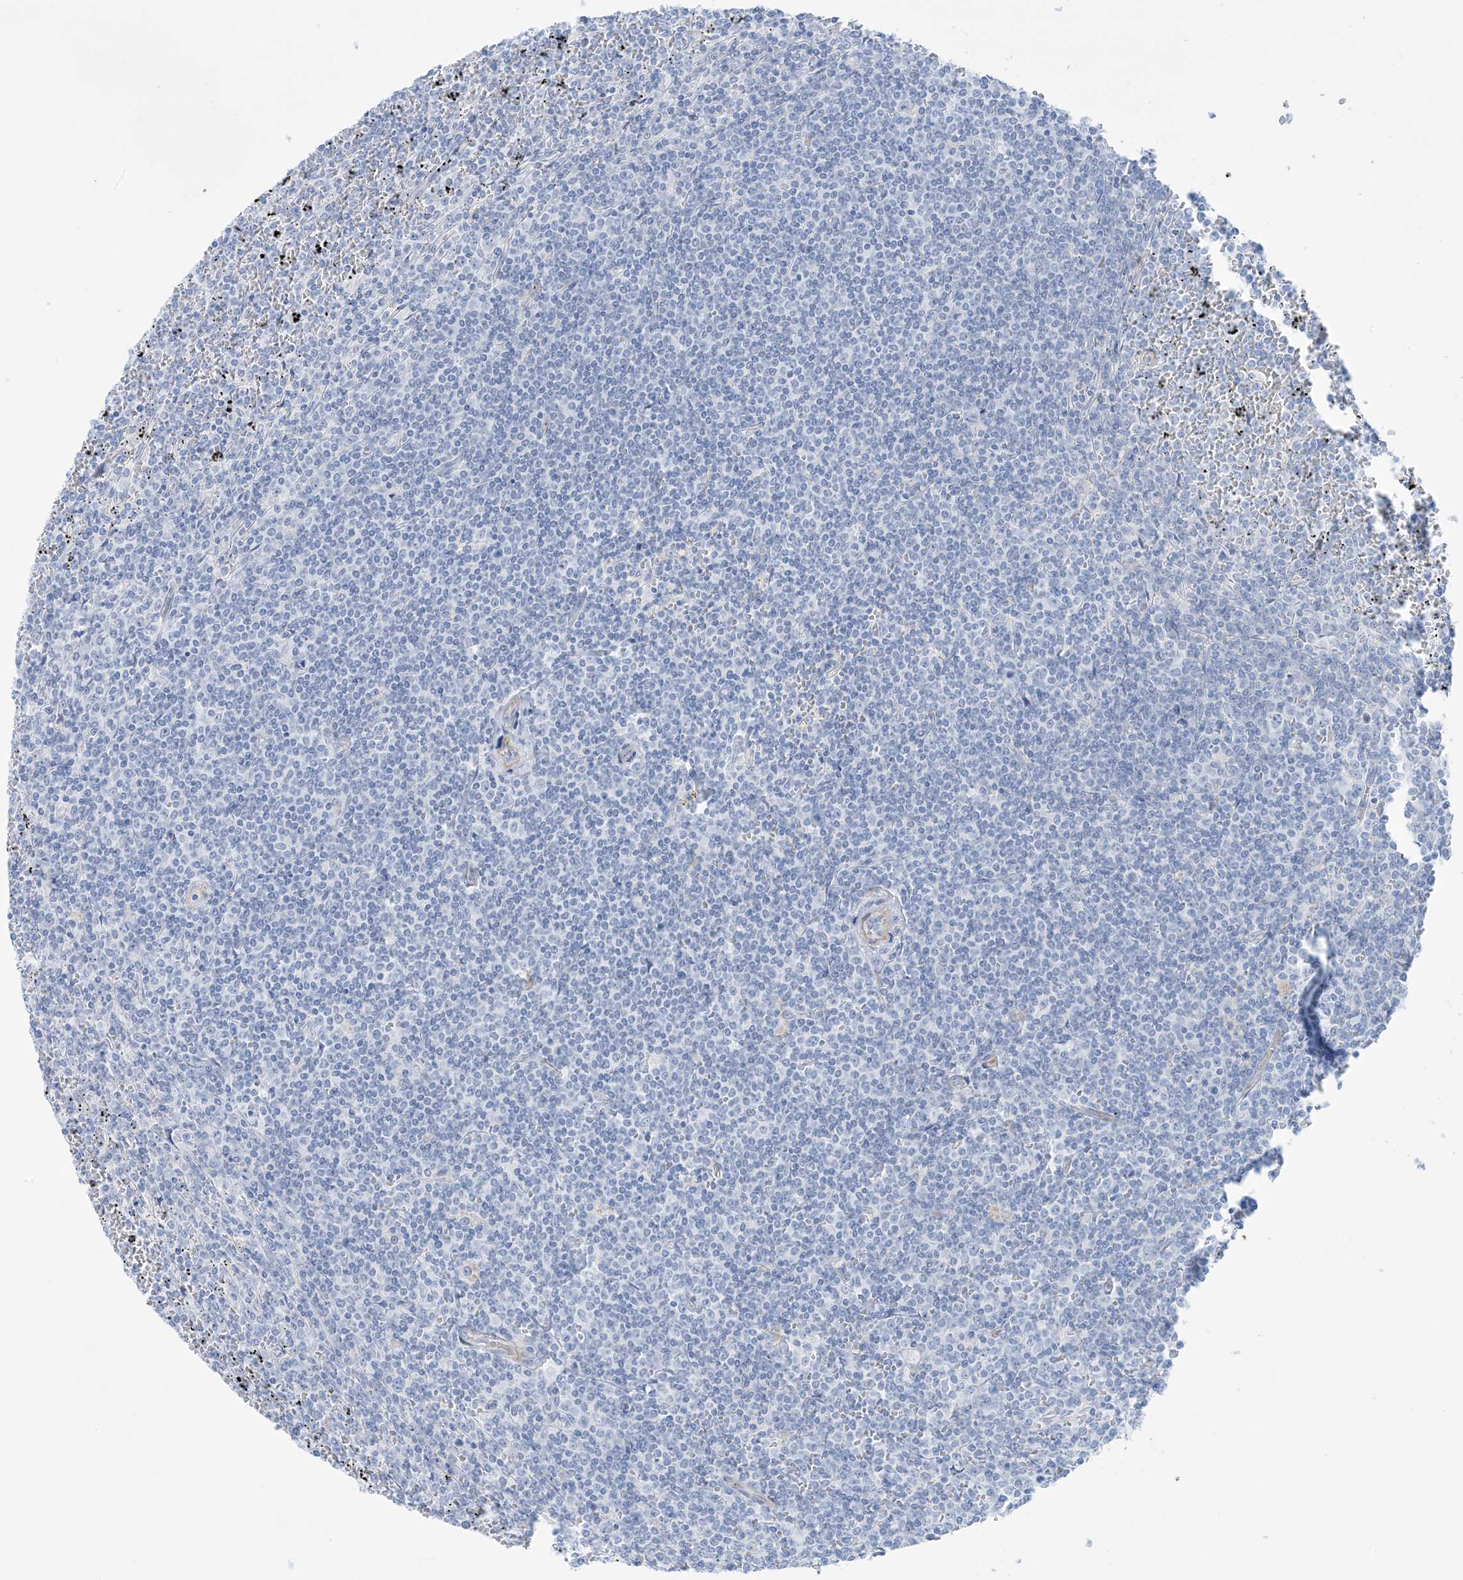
{"staining": {"intensity": "negative", "quantity": "none", "location": "none"}, "tissue": "lymphoma", "cell_type": "Tumor cells", "image_type": "cancer", "snomed": [{"axis": "morphology", "description": "Malignant lymphoma, non-Hodgkin's type, Low grade"}, {"axis": "topography", "description": "Spleen"}], "caption": "High magnification brightfield microscopy of low-grade malignant lymphoma, non-Hodgkin's type stained with DAB (brown) and counterstained with hematoxylin (blue): tumor cells show no significant positivity. (Brightfield microscopy of DAB (3,3'-diaminobenzidine) IHC at high magnification).", "gene": "ATP11C", "patient": {"sex": "female", "age": 19}}